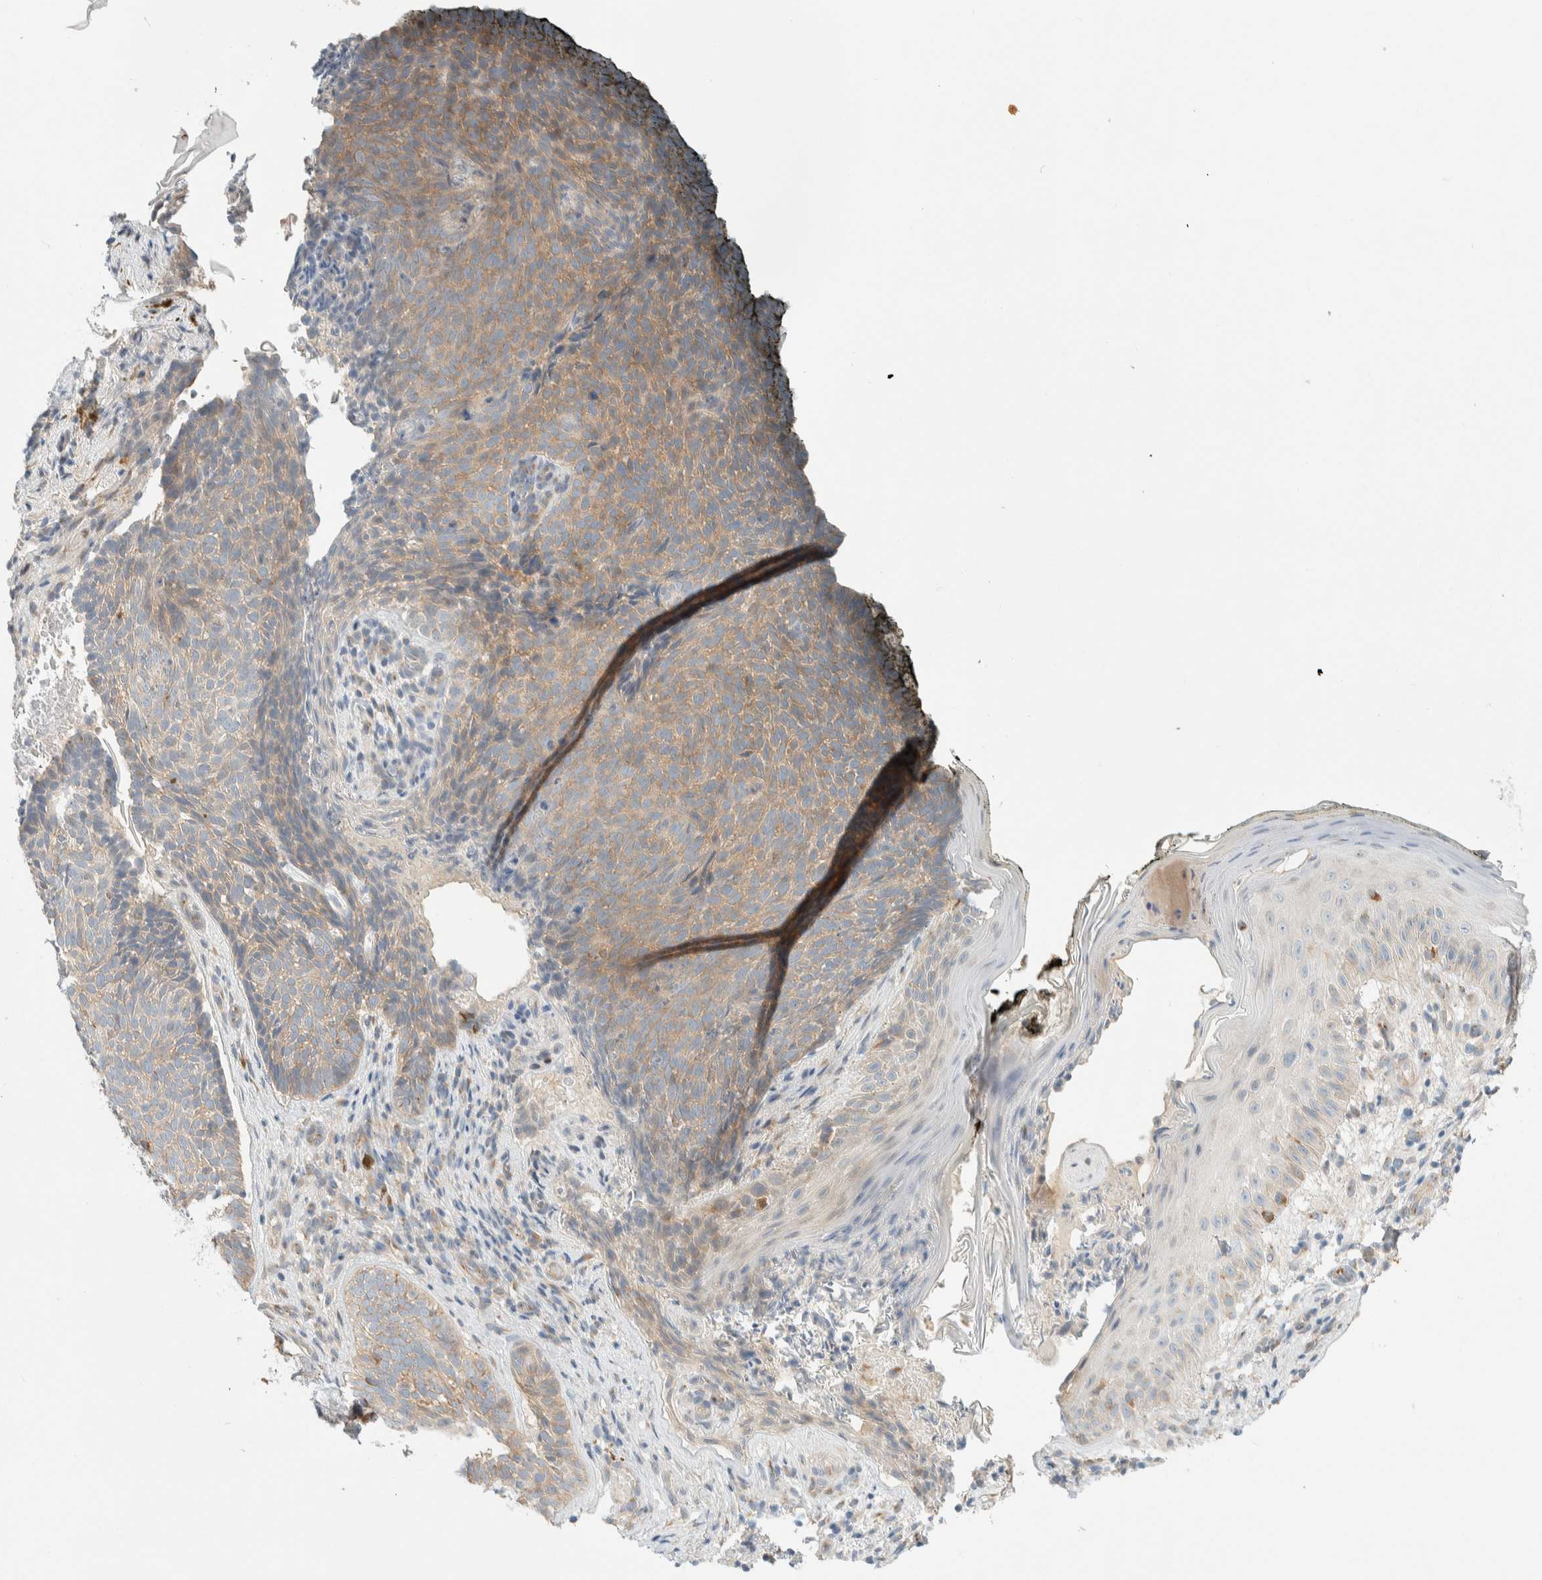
{"staining": {"intensity": "weak", "quantity": ">75%", "location": "cytoplasmic/membranous"}, "tissue": "skin cancer", "cell_type": "Tumor cells", "image_type": "cancer", "snomed": [{"axis": "morphology", "description": "Basal cell carcinoma"}, {"axis": "topography", "description": "Skin"}], "caption": "Weak cytoplasmic/membranous protein staining is identified in approximately >75% of tumor cells in skin cancer.", "gene": "TMEM184B", "patient": {"sex": "male", "age": 61}}